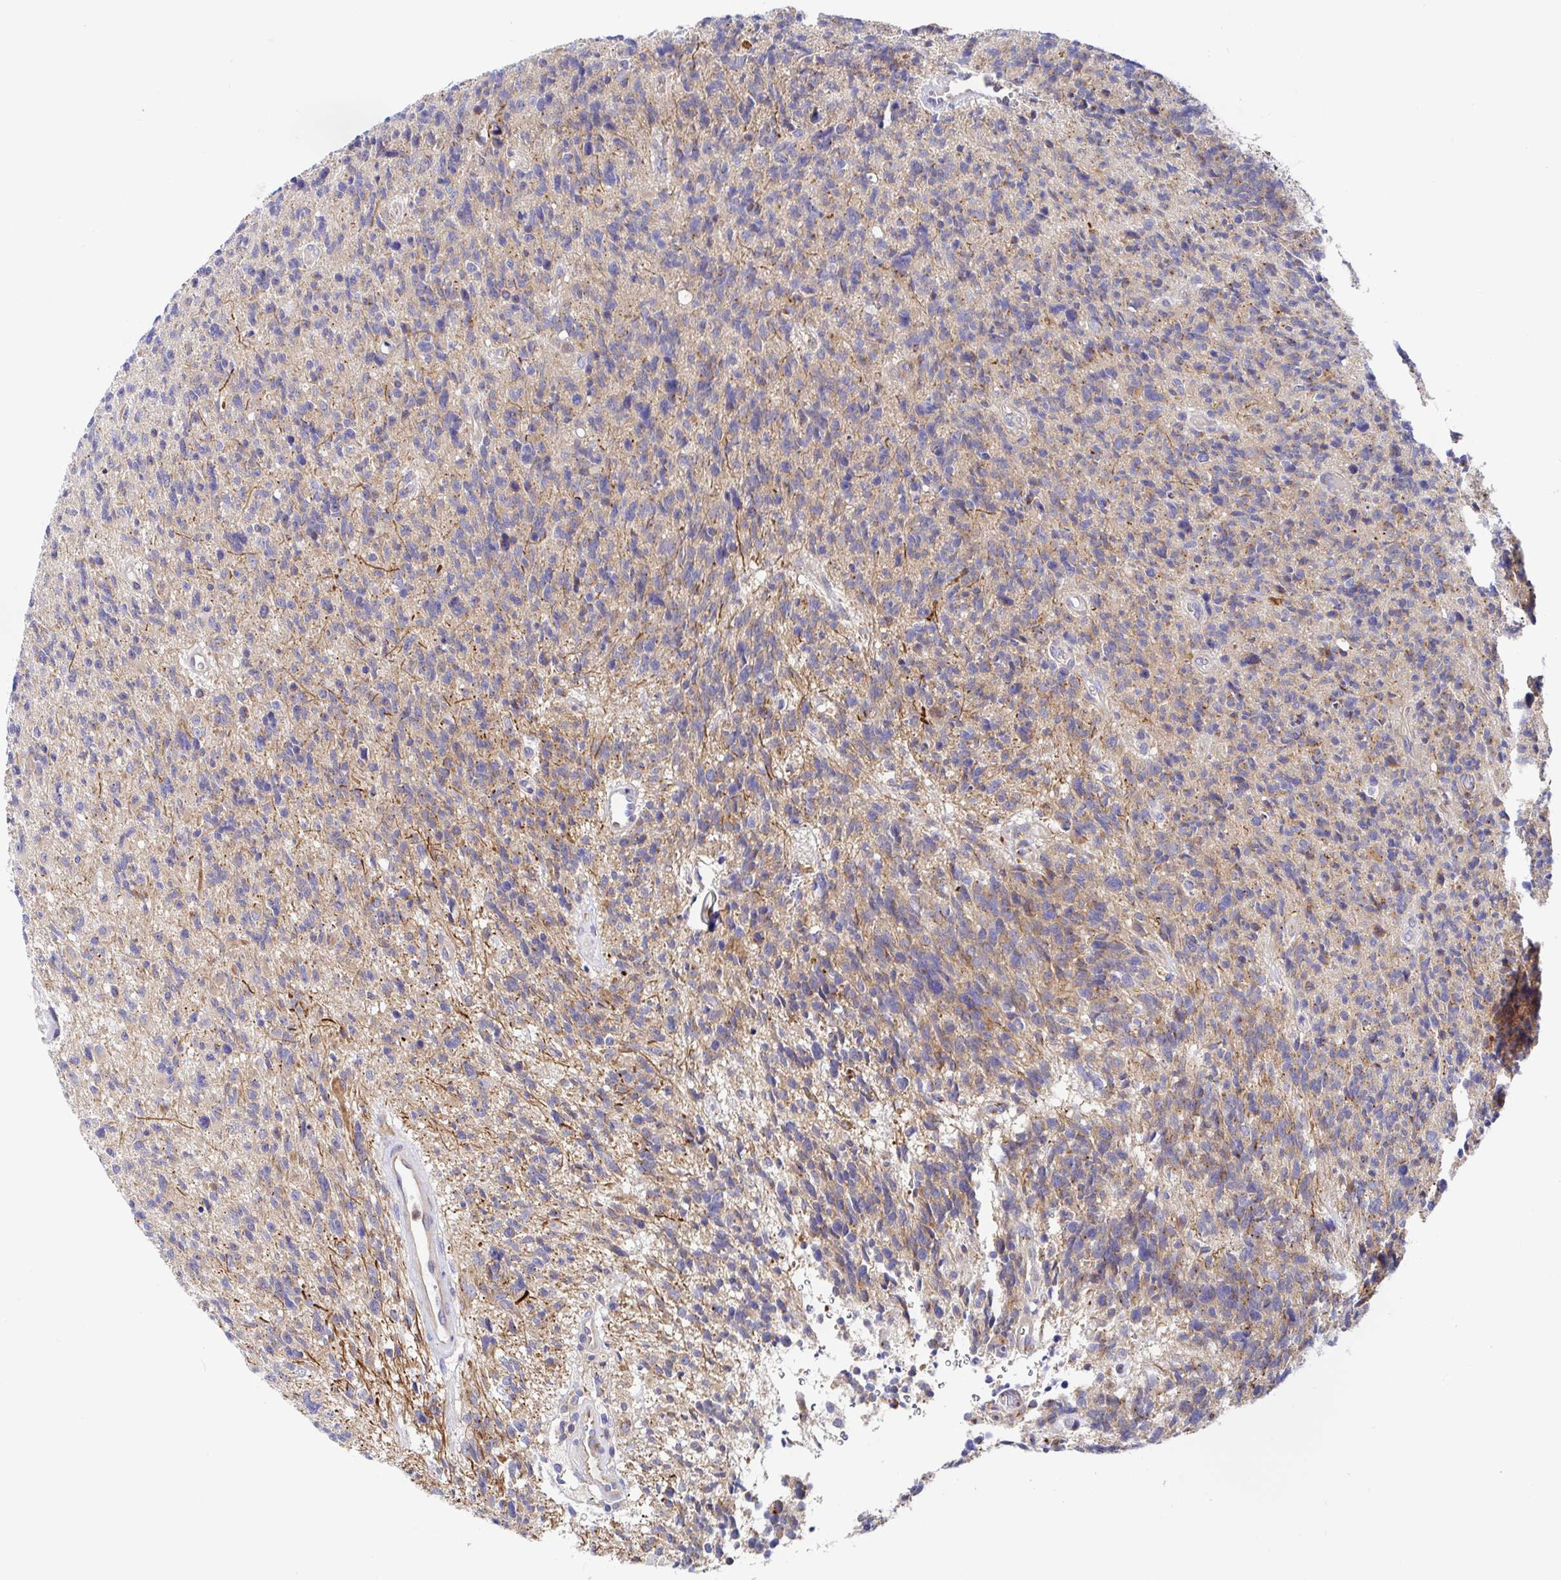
{"staining": {"intensity": "weak", "quantity": "<25%", "location": "cytoplasmic/membranous"}, "tissue": "glioma", "cell_type": "Tumor cells", "image_type": "cancer", "snomed": [{"axis": "morphology", "description": "Glioma, malignant, High grade"}, {"axis": "topography", "description": "Brain"}], "caption": "Tumor cells show no significant protein positivity in malignant glioma (high-grade).", "gene": "GOLGA1", "patient": {"sex": "male", "age": 29}}